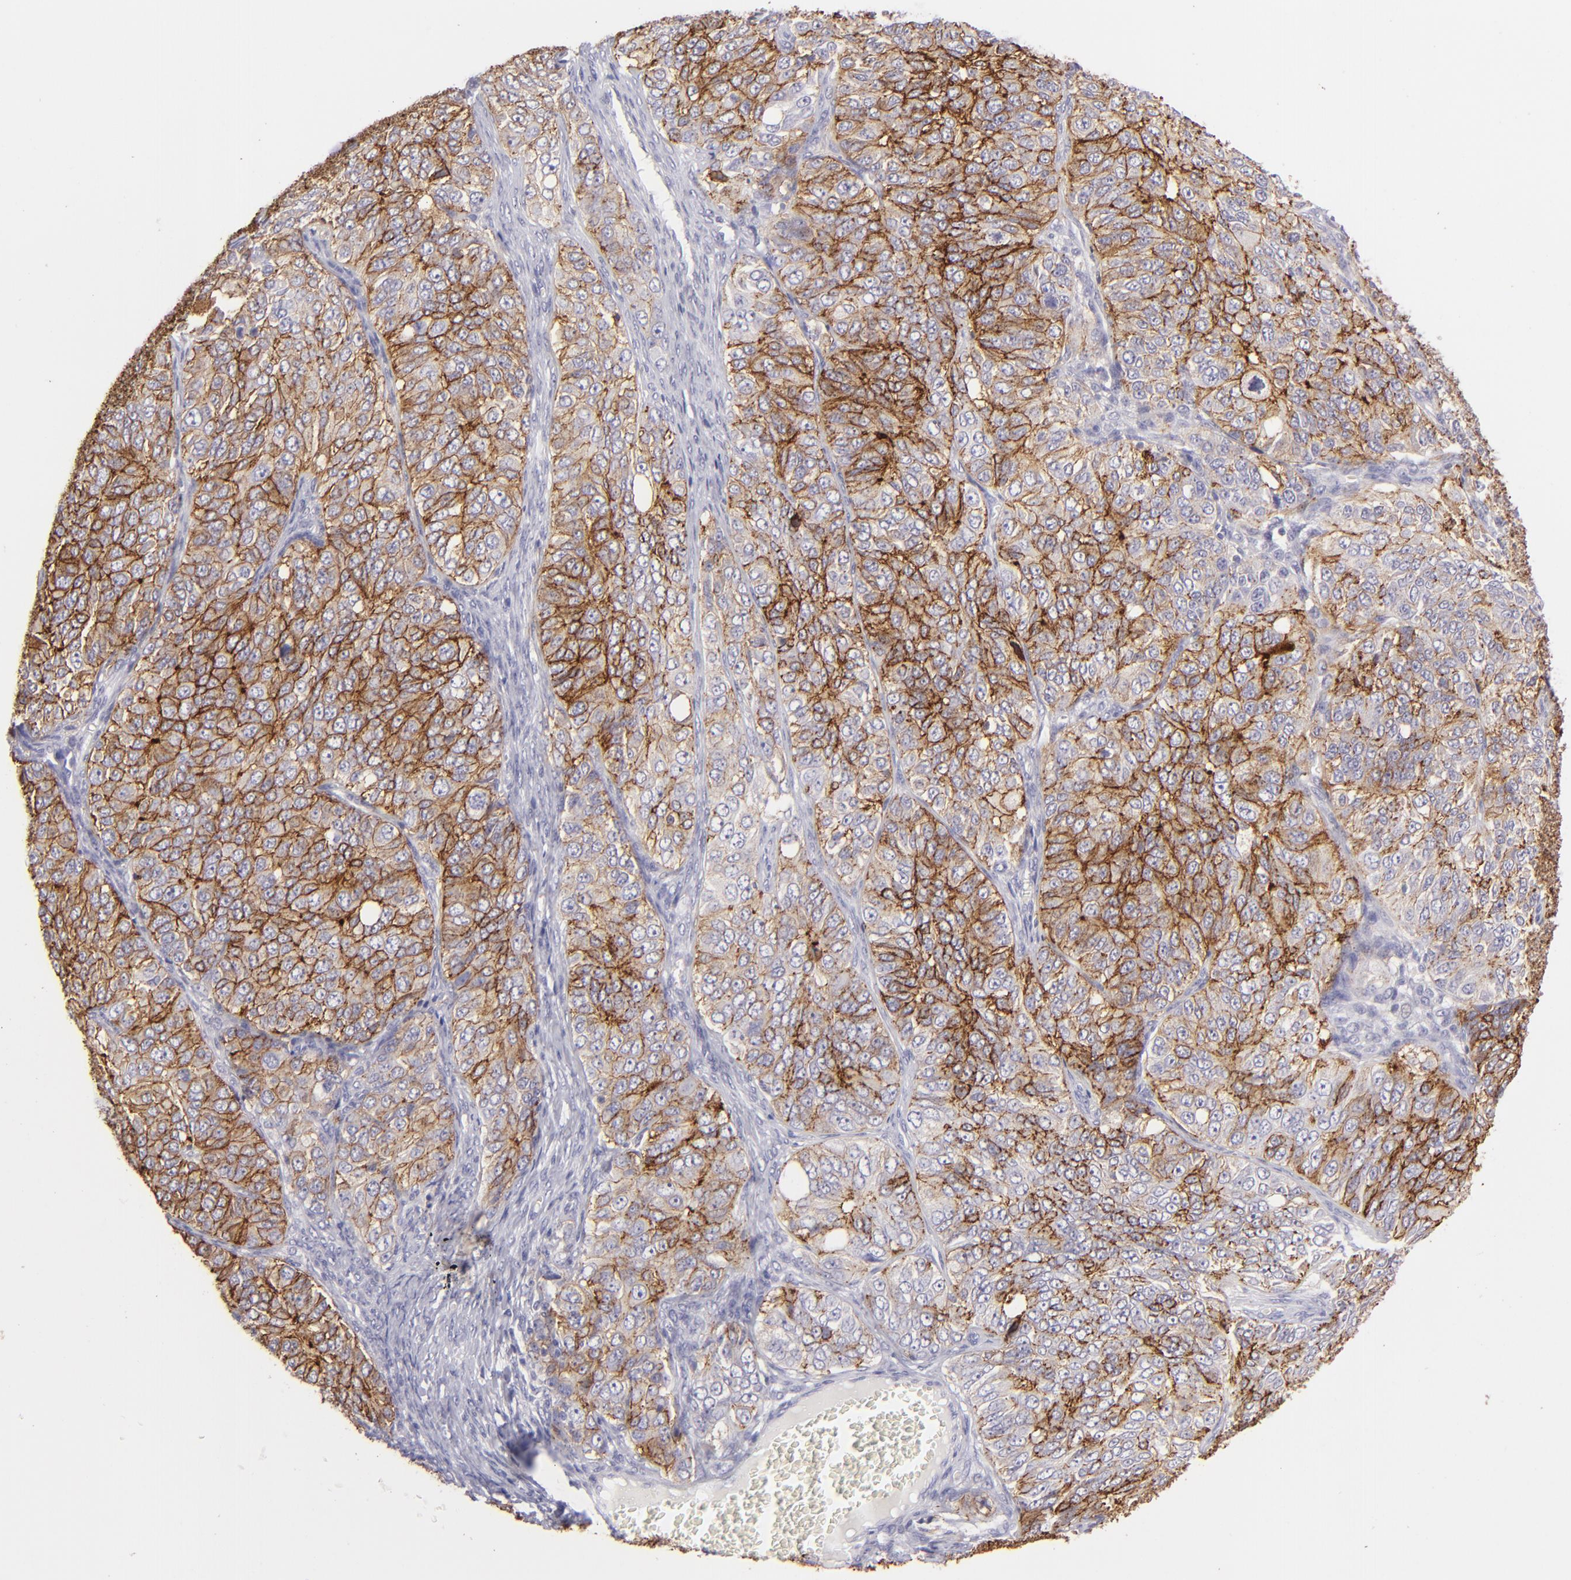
{"staining": {"intensity": "strong", "quantity": ">75%", "location": "cytoplasmic/membranous"}, "tissue": "ovarian cancer", "cell_type": "Tumor cells", "image_type": "cancer", "snomed": [{"axis": "morphology", "description": "Carcinoma, endometroid"}, {"axis": "topography", "description": "Ovary"}], "caption": "A high amount of strong cytoplasmic/membranous positivity is present in approximately >75% of tumor cells in ovarian endometroid carcinoma tissue.", "gene": "CLDN4", "patient": {"sex": "female", "age": 51}}